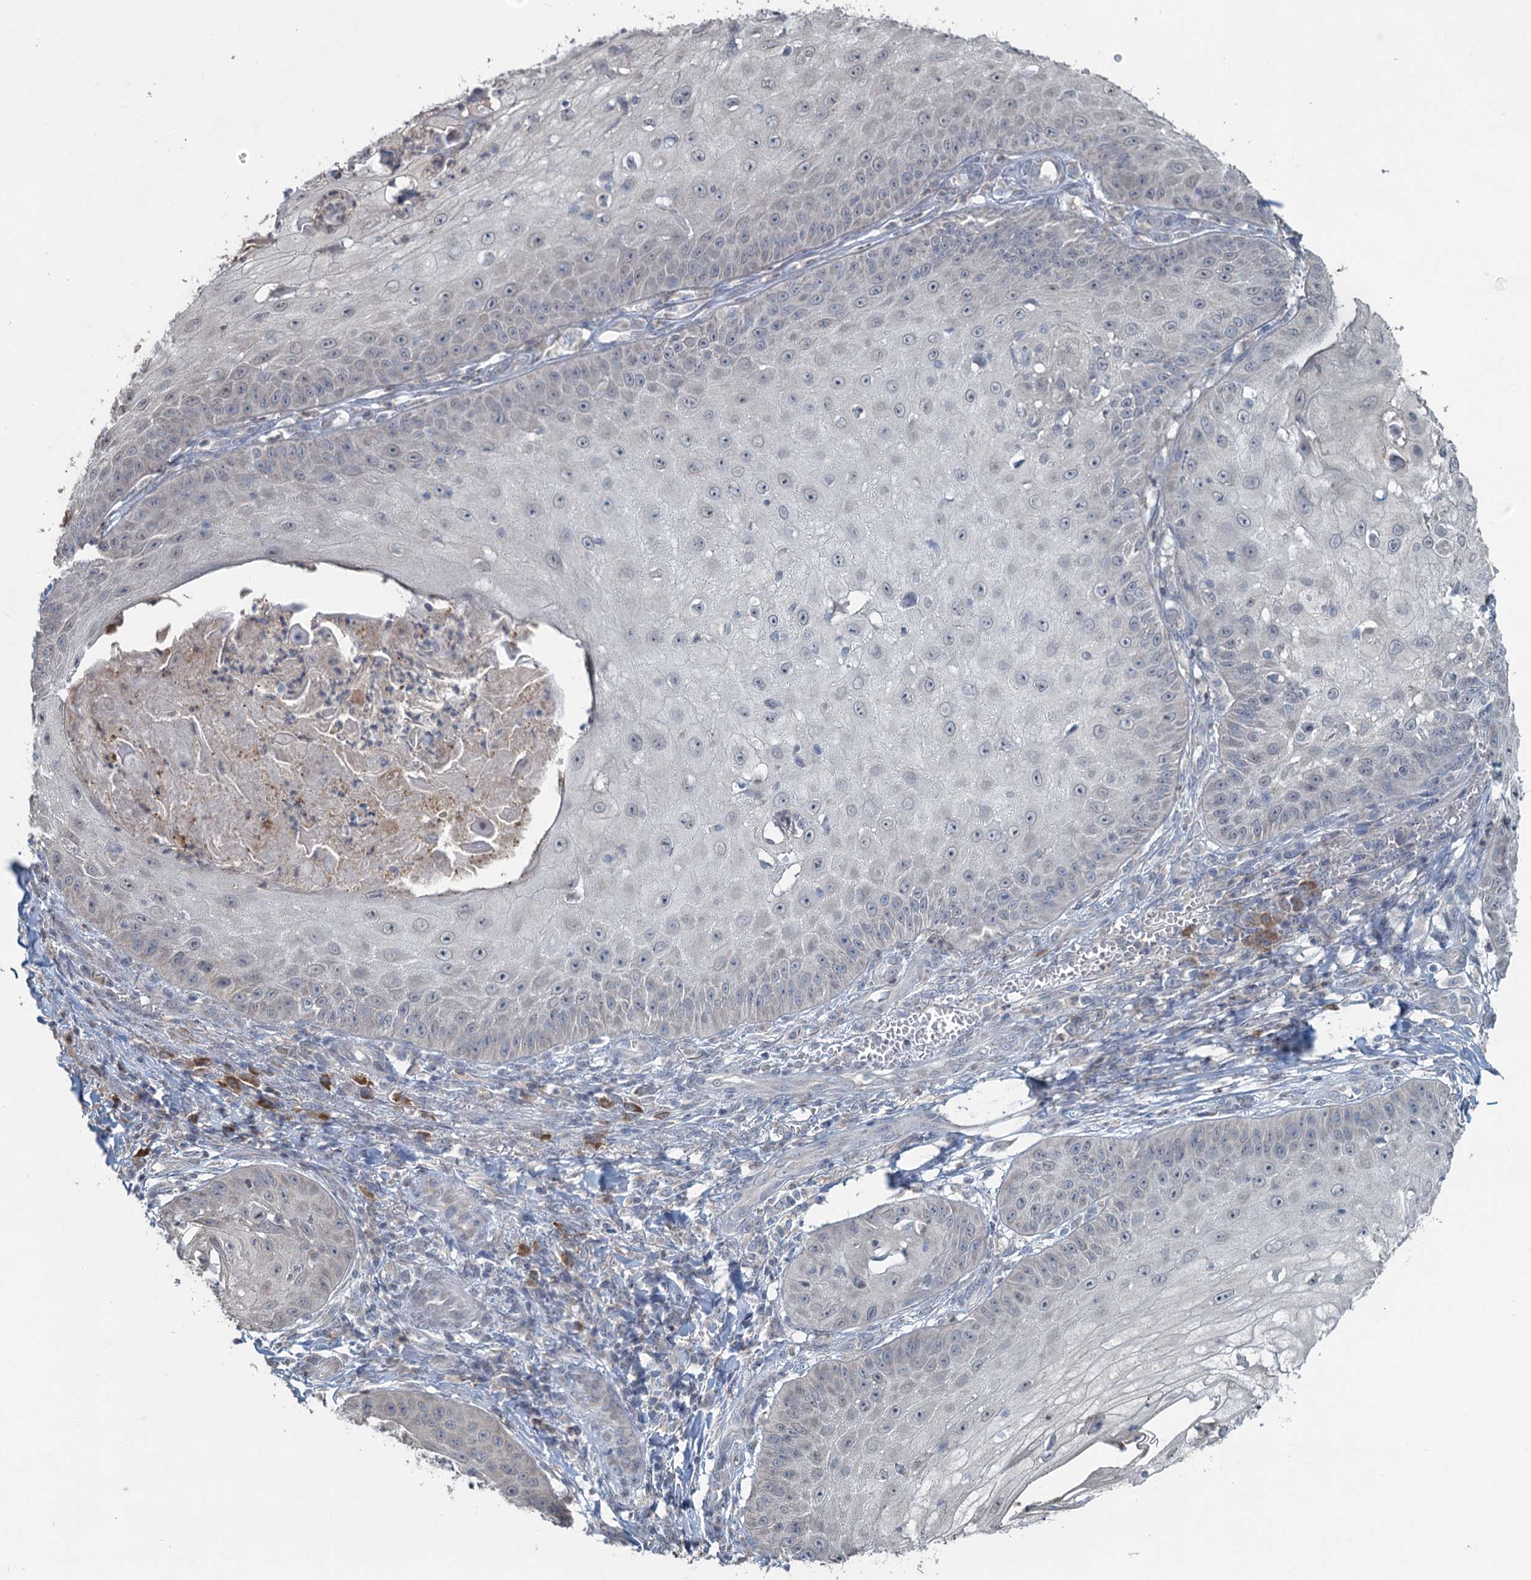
{"staining": {"intensity": "negative", "quantity": "none", "location": "none"}, "tissue": "skin cancer", "cell_type": "Tumor cells", "image_type": "cancer", "snomed": [{"axis": "morphology", "description": "Squamous cell carcinoma, NOS"}, {"axis": "topography", "description": "Skin"}], "caption": "Human squamous cell carcinoma (skin) stained for a protein using immunohistochemistry shows no positivity in tumor cells.", "gene": "TEX35", "patient": {"sex": "male", "age": 70}}